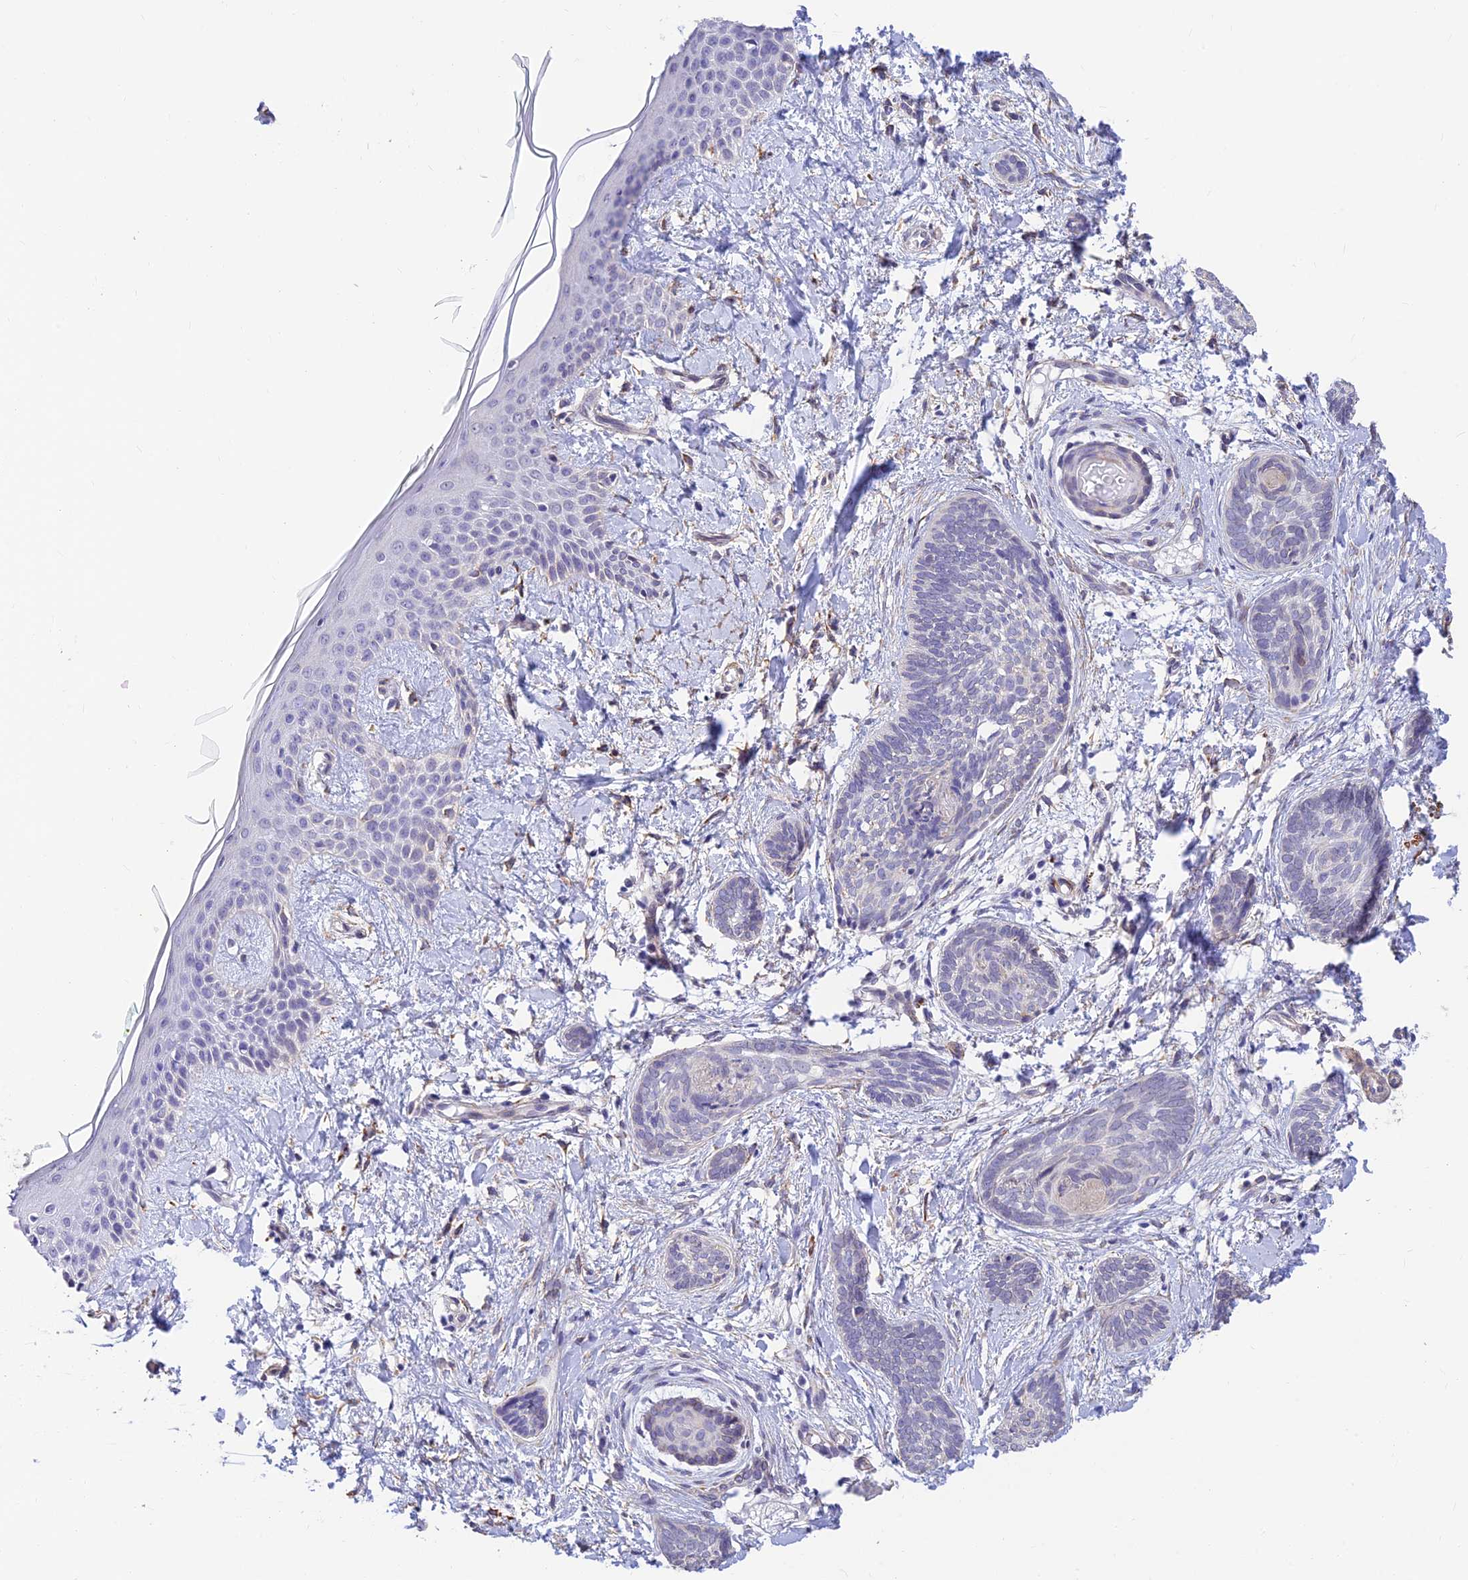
{"staining": {"intensity": "negative", "quantity": "none", "location": "none"}, "tissue": "skin cancer", "cell_type": "Tumor cells", "image_type": "cancer", "snomed": [{"axis": "morphology", "description": "Basal cell carcinoma"}, {"axis": "topography", "description": "Skin"}], "caption": "IHC of human skin cancer (basal cell carcinoma) shows no staining in tumor cells.", "gene": "ALDH1L2", "patient": {"sex": "female", "age": 81}}